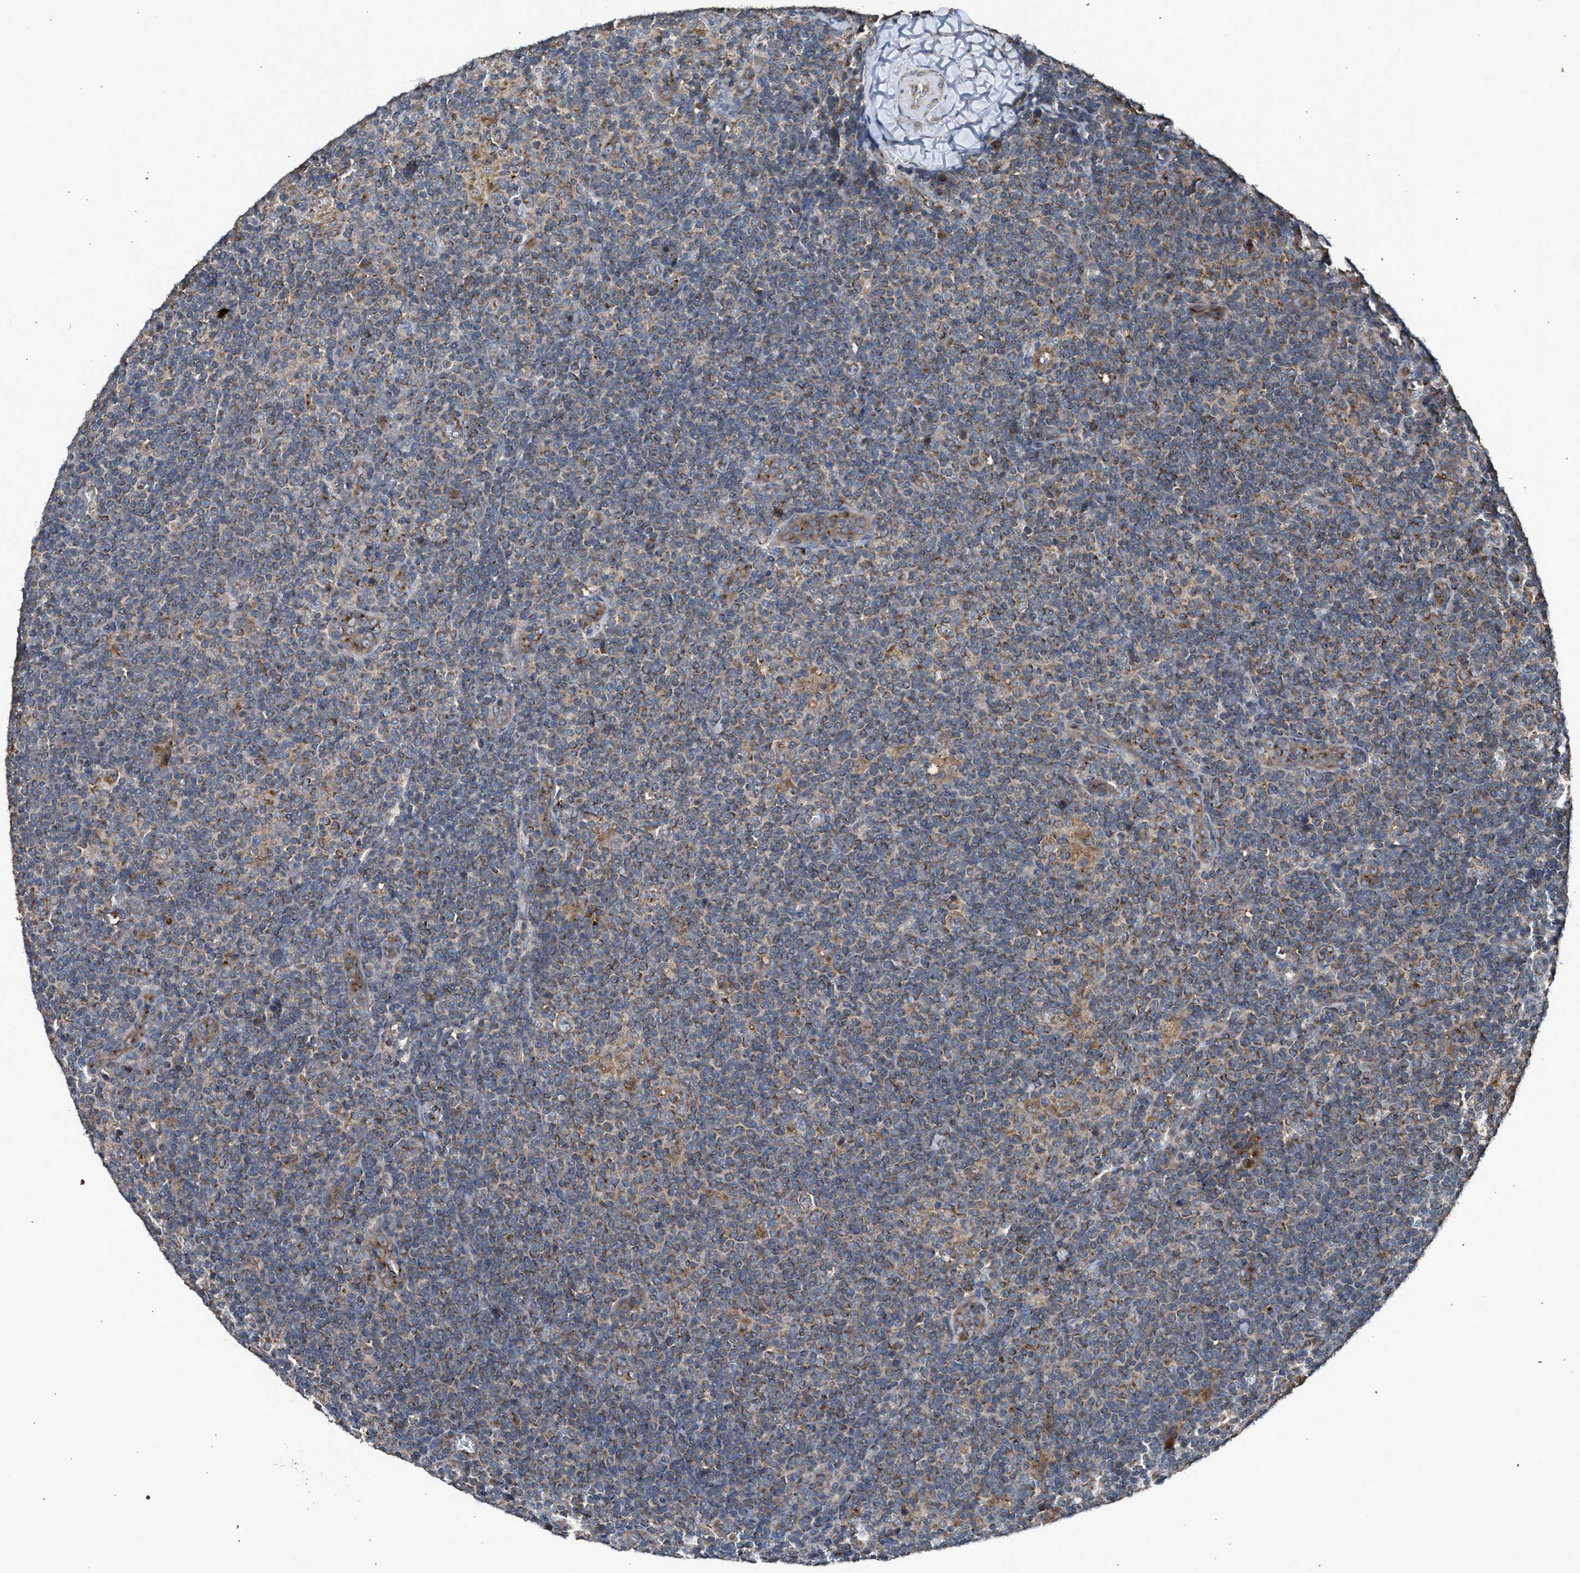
{"staining": {"intensity": "moderate", "quantity": ">75%", "location": "cytoplasmic/membranous"}, "tissue": "lymphoma", "cell_type": "Tumor cells", "image_type": "cancer", "snomed": [{"axis": "morphology", "description": "Hodgkin's disease, NOS"}, {"axis": "topography", "description": "Lymph node"}], "caption": "A photomicrograph of Hodgkin's disease stained for a protein shows moderate cytoplasmic/membranous brown staining in tumor cells. (DAB (3,3'-diaminobenzidine) = brown stain, brightfield microscopy at high magnification).", "gene": "STARD3", "patient": {"sex": "female", "age": 57}}